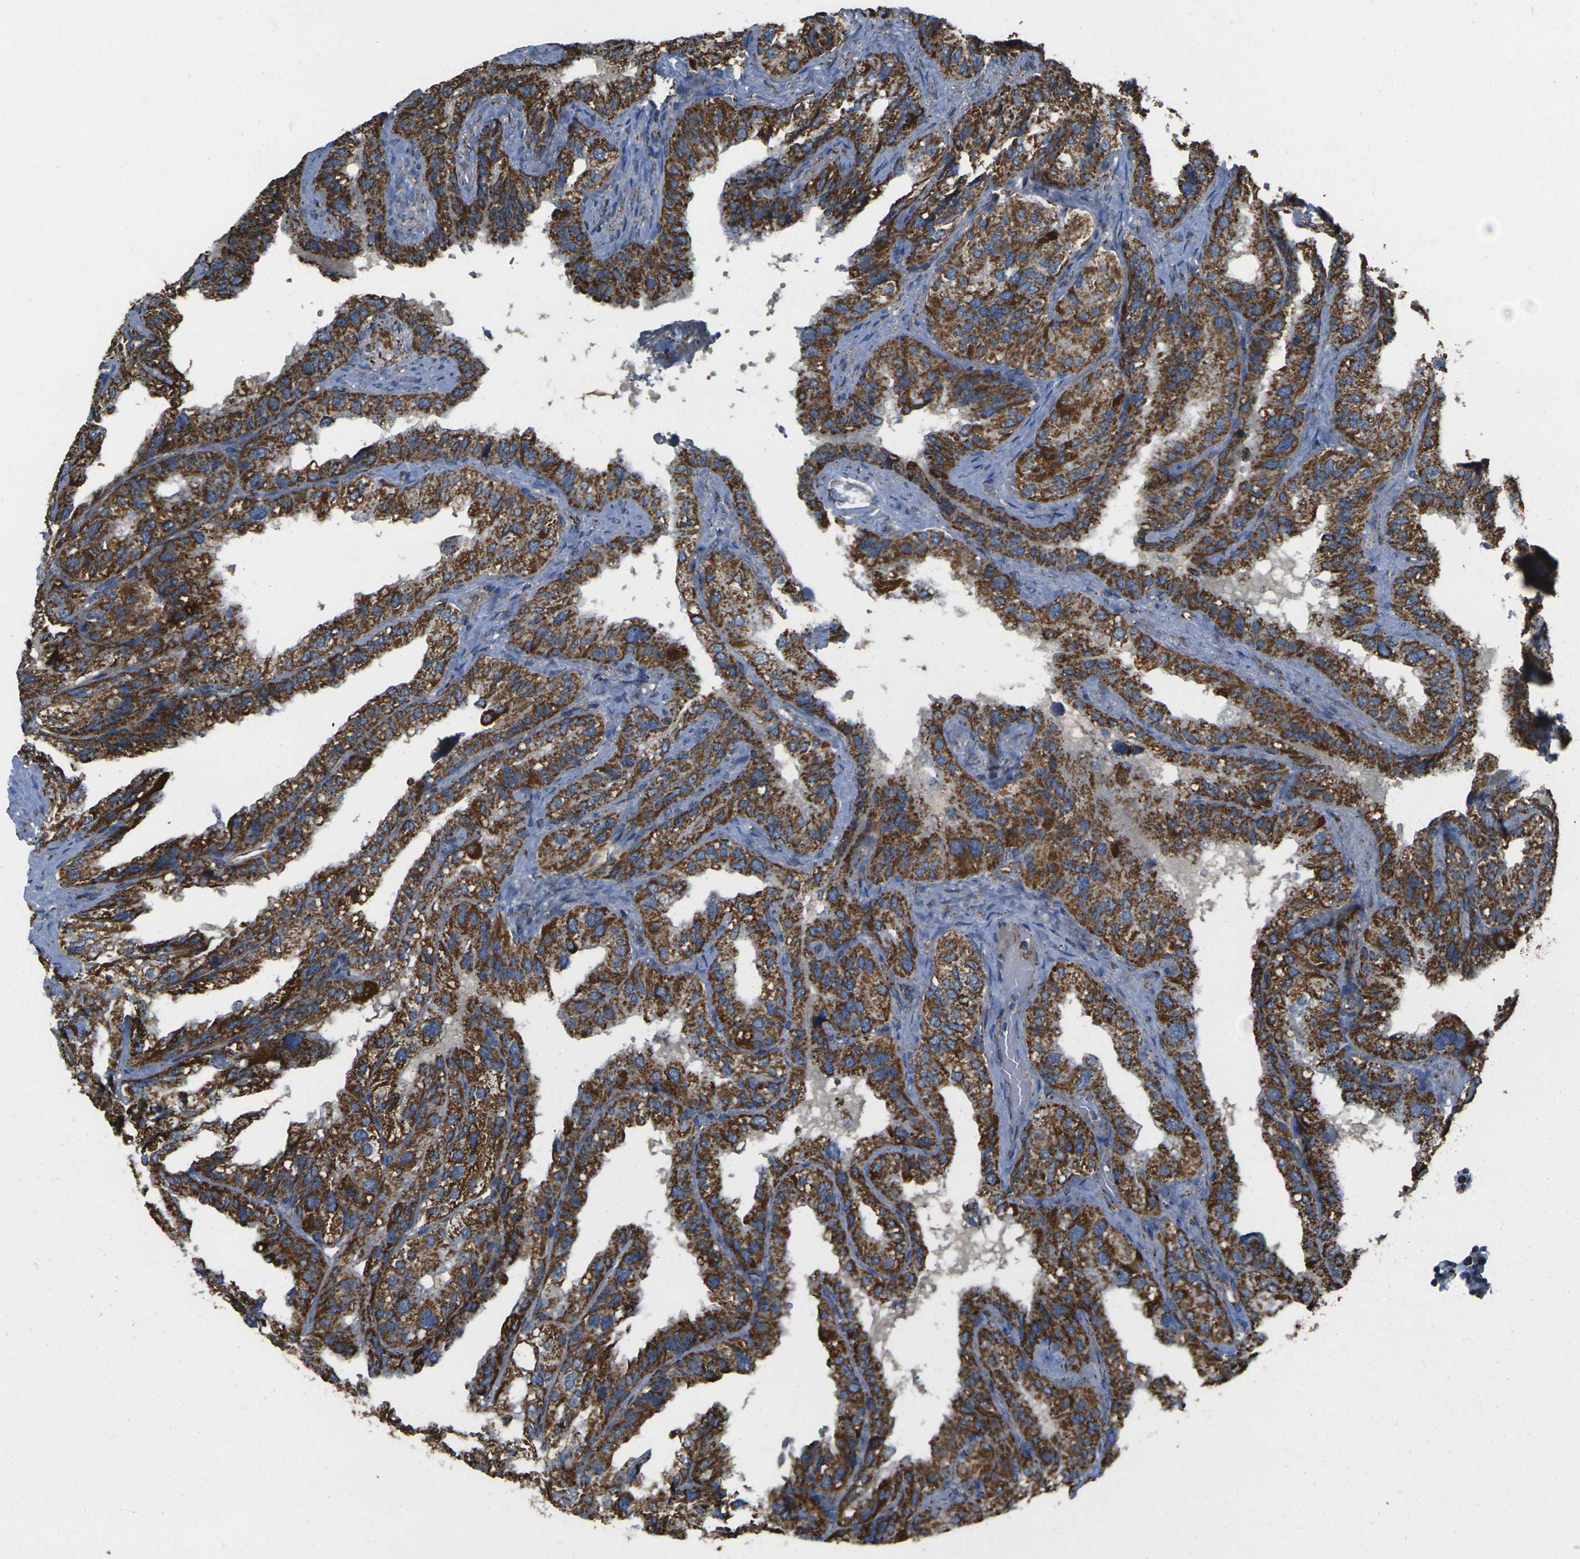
{"staining": {"intensity": "strong", "quantity": ">75%", "location": "cytoplasmic/membranous"}, "tissue": "seminal vesicle", "cell_type": "Glandular cells", "image_type": "normal", "snomed": [{"axis": "morphology", "description": "Normal tissue, NOS"}, {"axis": "topography", "description": "Seminal veicle"}], "caption": "High-magnification brightfield microscopy of normal seminal vesicle stained with DAB (brown) and counterstained with hematoxylin (blue). glandular cells exhibit strong cytoplasmic/membranous positivity is seen in about>75% of cells.", "gene": "KLHL5", "patient": {"sex": "male", "age": 68}}